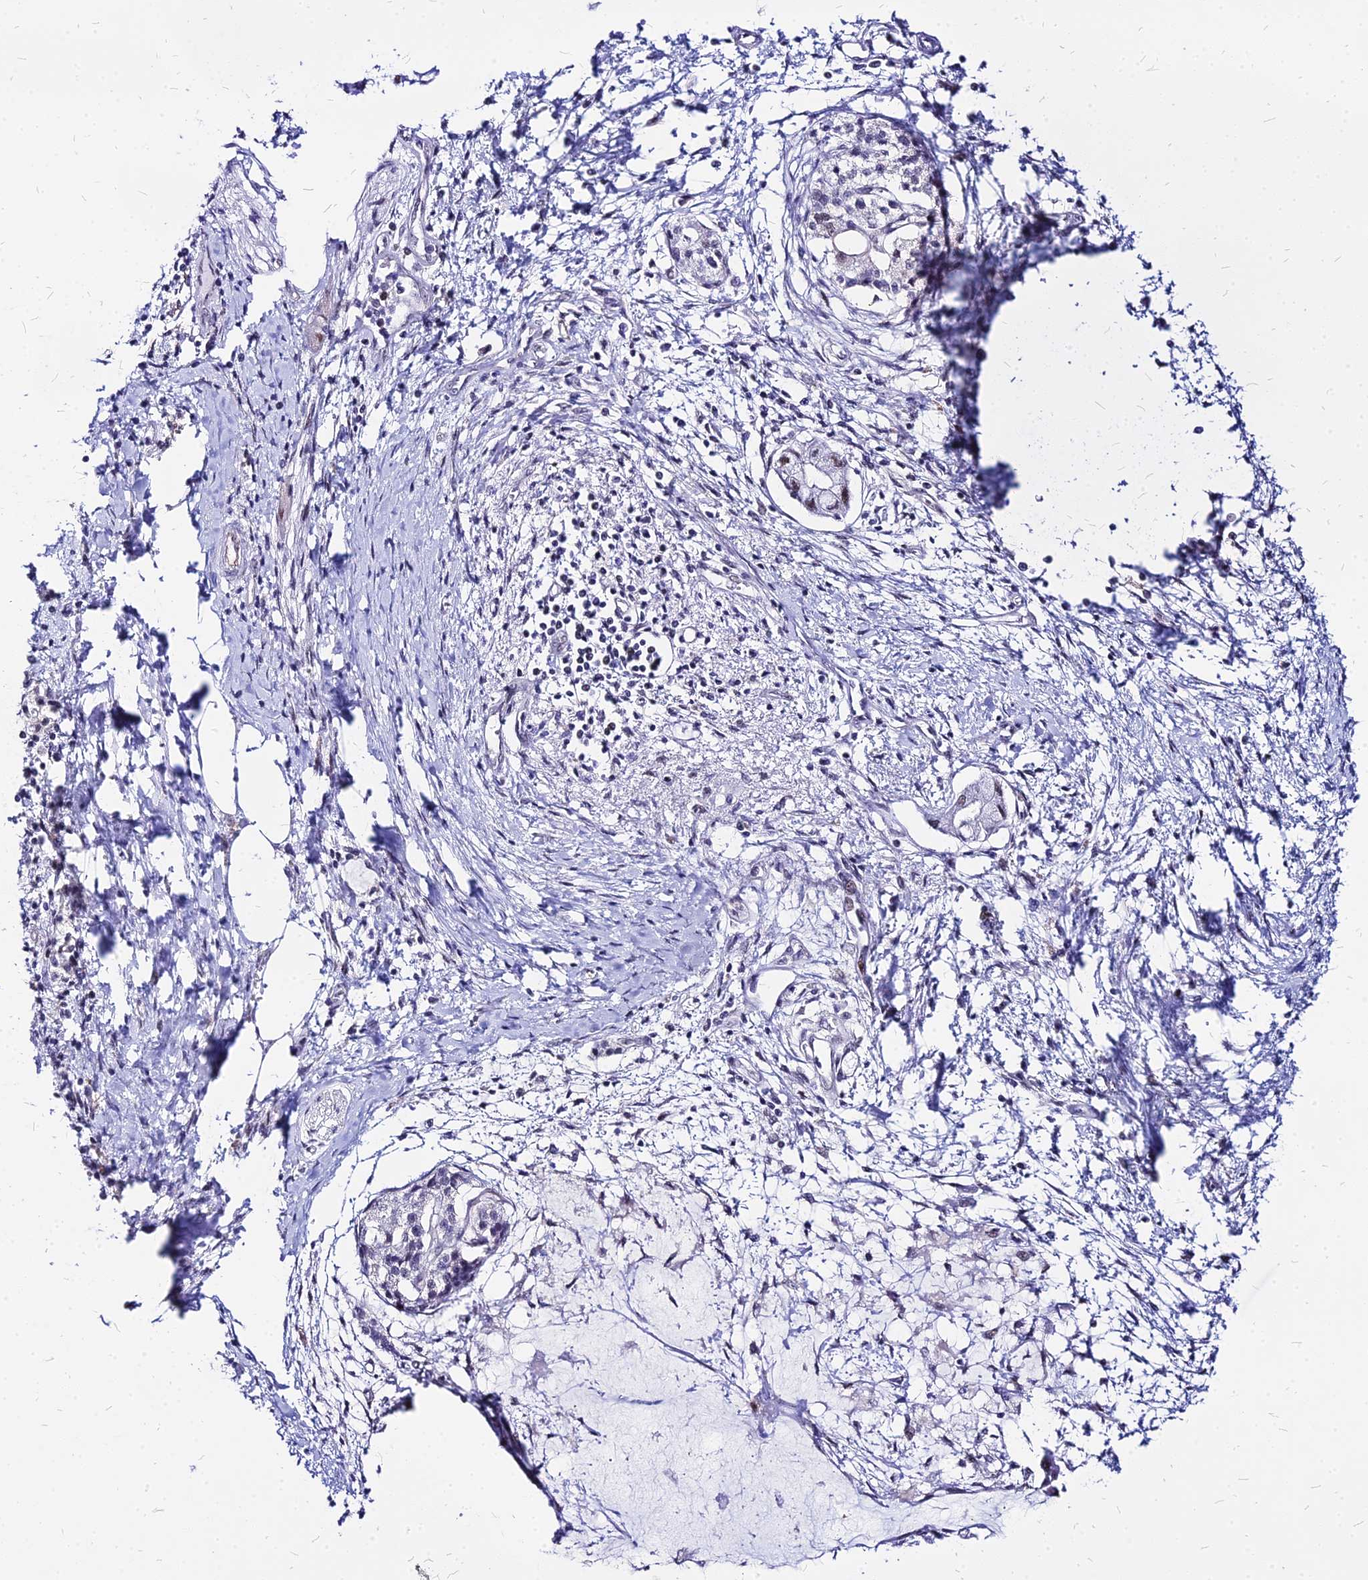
{"staining": {"intensity": "moderate", "quantity": "<25%", "location": "nuclear"}, "tissue": "pancreatic cancer", "cell_type": "Tumor cells", "image_type": "cancer", "snomed": [{"axis": "morphology", "description": "Adenocarcinoma, NOS"}, {"axis": "topography", "description": "Pancreas"}], "caption": "Immunohistochemistry micrograph of neoplastic tissue: adenocarcinoma (pancreatic) stained using immunohistochemistry reveals low levels of moderate protein expression localized specifically in the nuclear of tumor cells, appearing as a nuclear brown color.", "gene": "FDX2", "patient": {"sex": "male", "age": 48}}